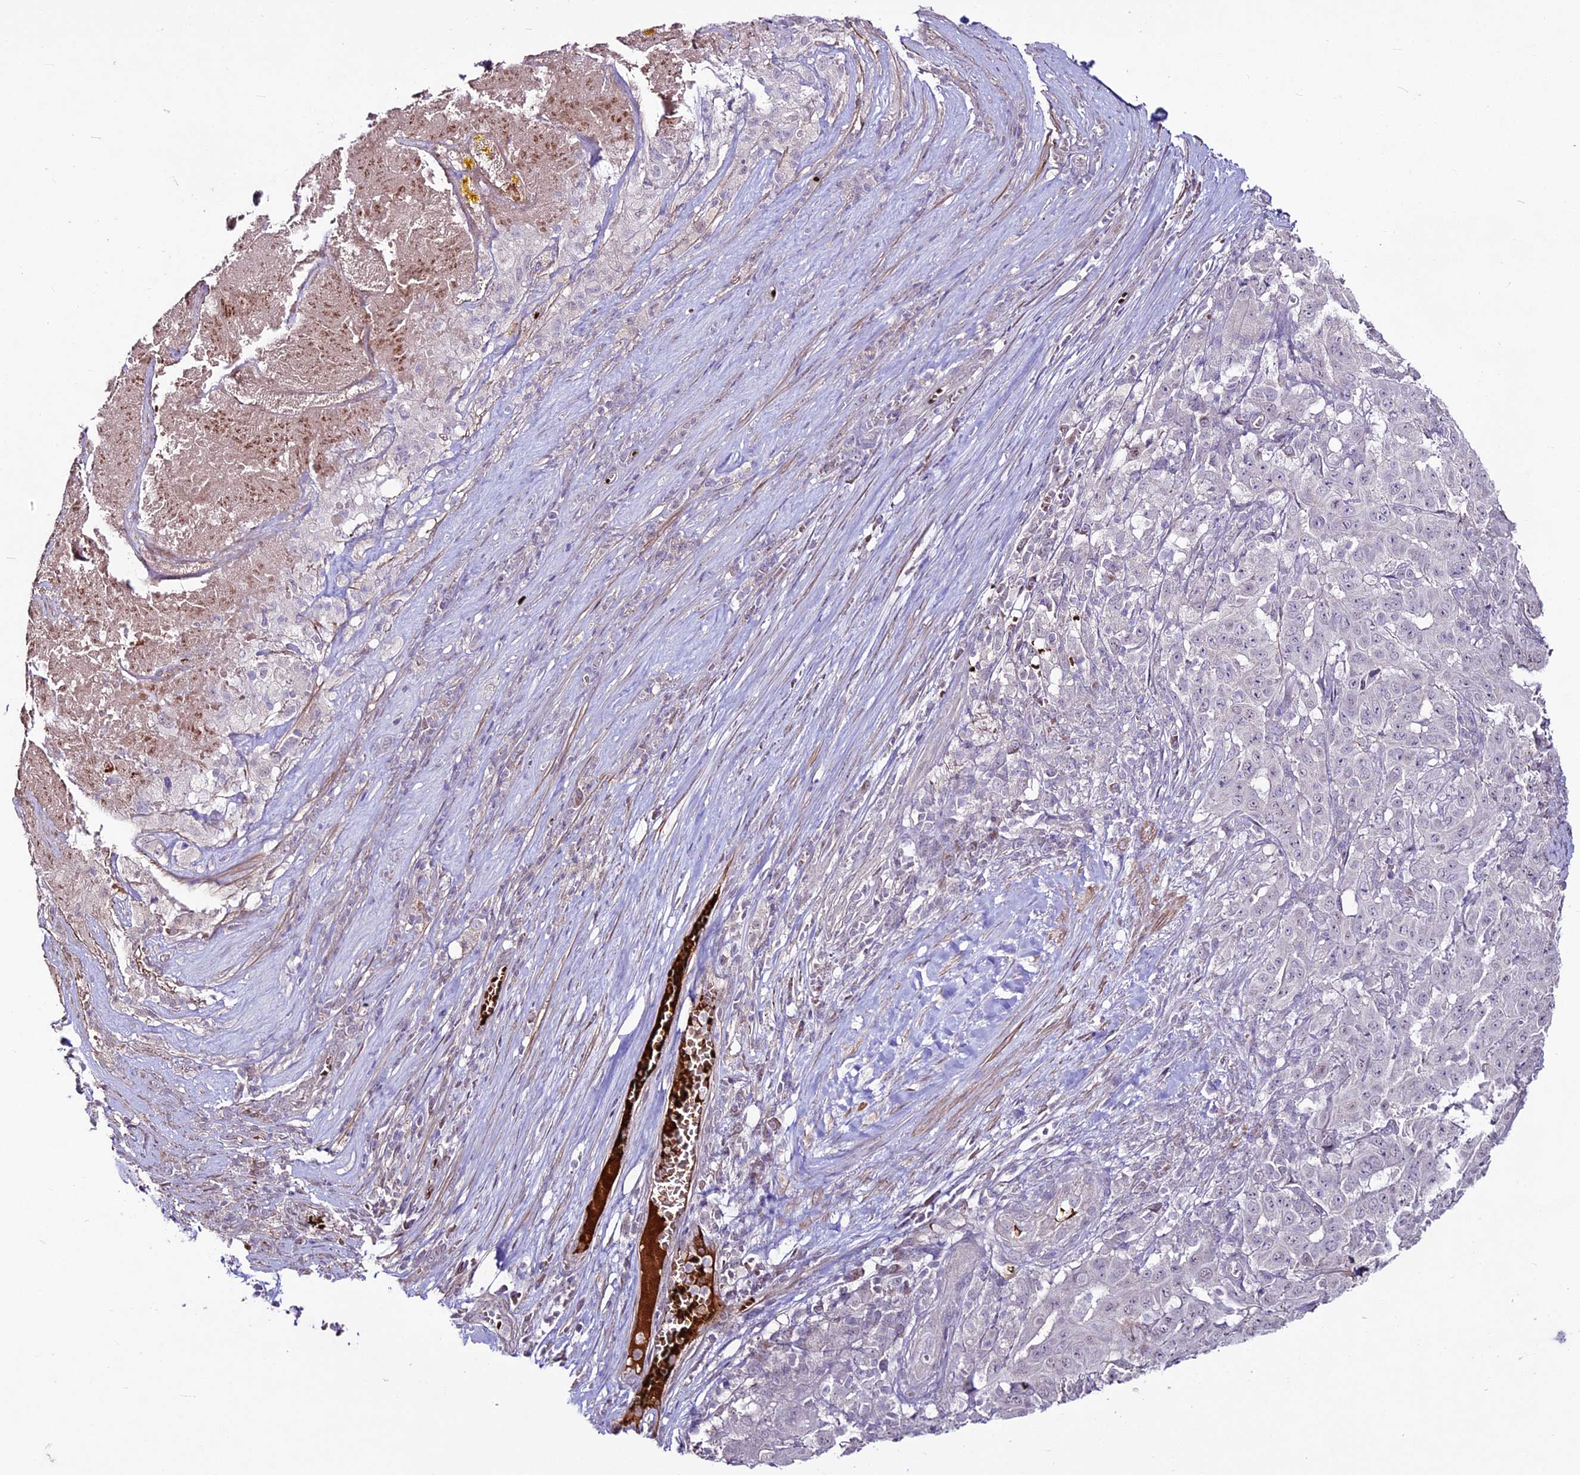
{"staining": {"intensity": "negative", "quantity": "none", "location": "none"}, "tissue": "pancreatic cancer", "cell_type": "Tumor cells", "image_type": "cancer", "snomed": [{"axis": "morphology", "description": "Adenocarcinoma, NOS"}, {"axis": "topography", "description": "Pancreas"}], "caption": "This is an immunohistochemistry (IHC) image of human pancreatic cancer. There is no staining in tumor cells.", "gene": "SUSD3", "patient": {"sex": "male", "age": 63}}